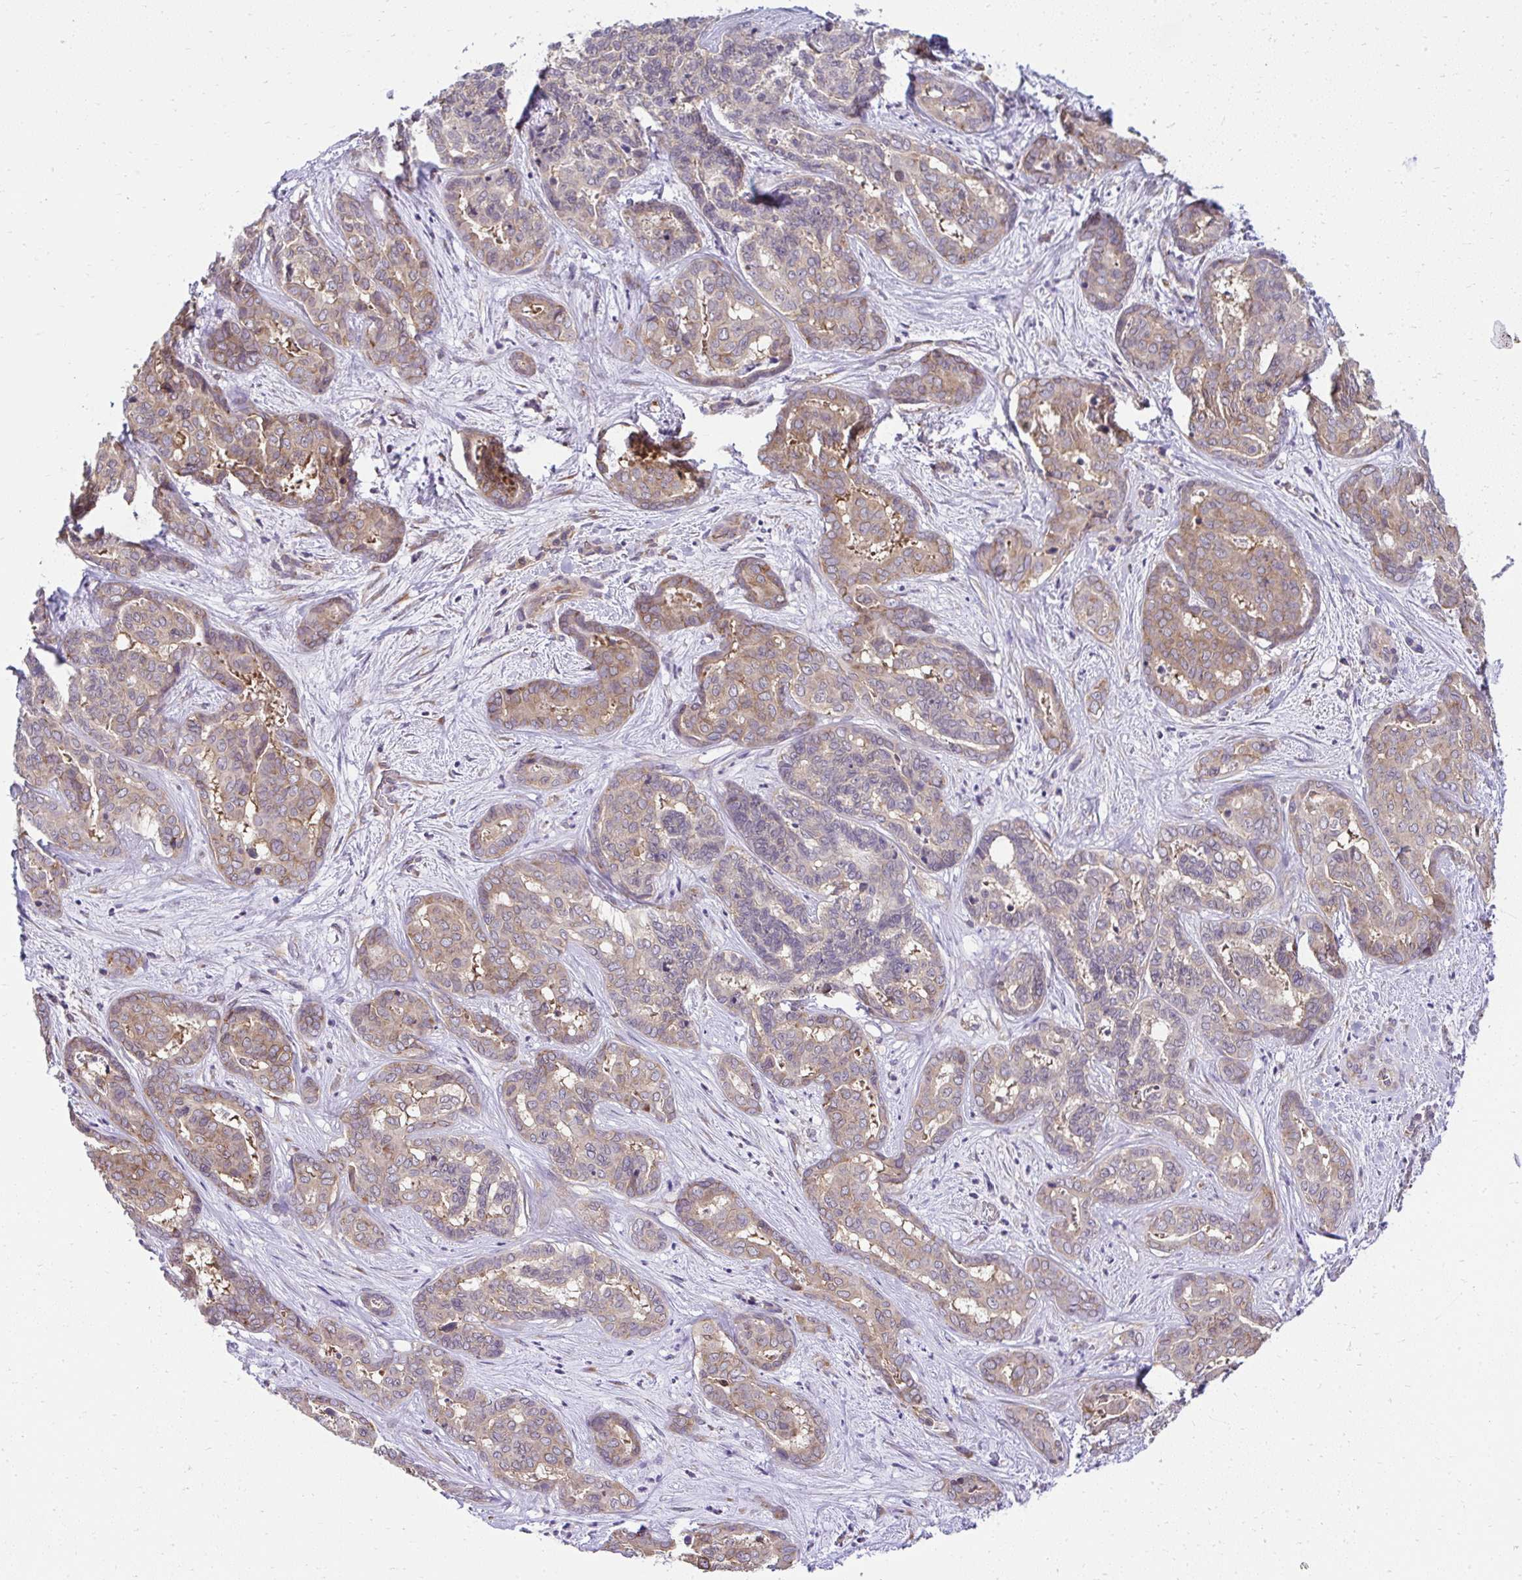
{"staining": {"intensity": "moderate", "quantity": "25%-75%", "location": "cytoplasmic/membranous,nuclear"}, "tissue": "liver cancer", "cell_type": "Tumor cells", "image_type": "cancer", "snomed": [{"axis": "morphology", "description": "Cholangiocarcinoma"}, {"axis": "topography", "description": "Liver"}], "caption": "The immunohistochemical stain labels moderate cytoplasmic/membranous and nuclear staining in tumor cells of liver cancer tissue.", "gene": "RPS7", "patient": {"sex": "female", "age": 64}}